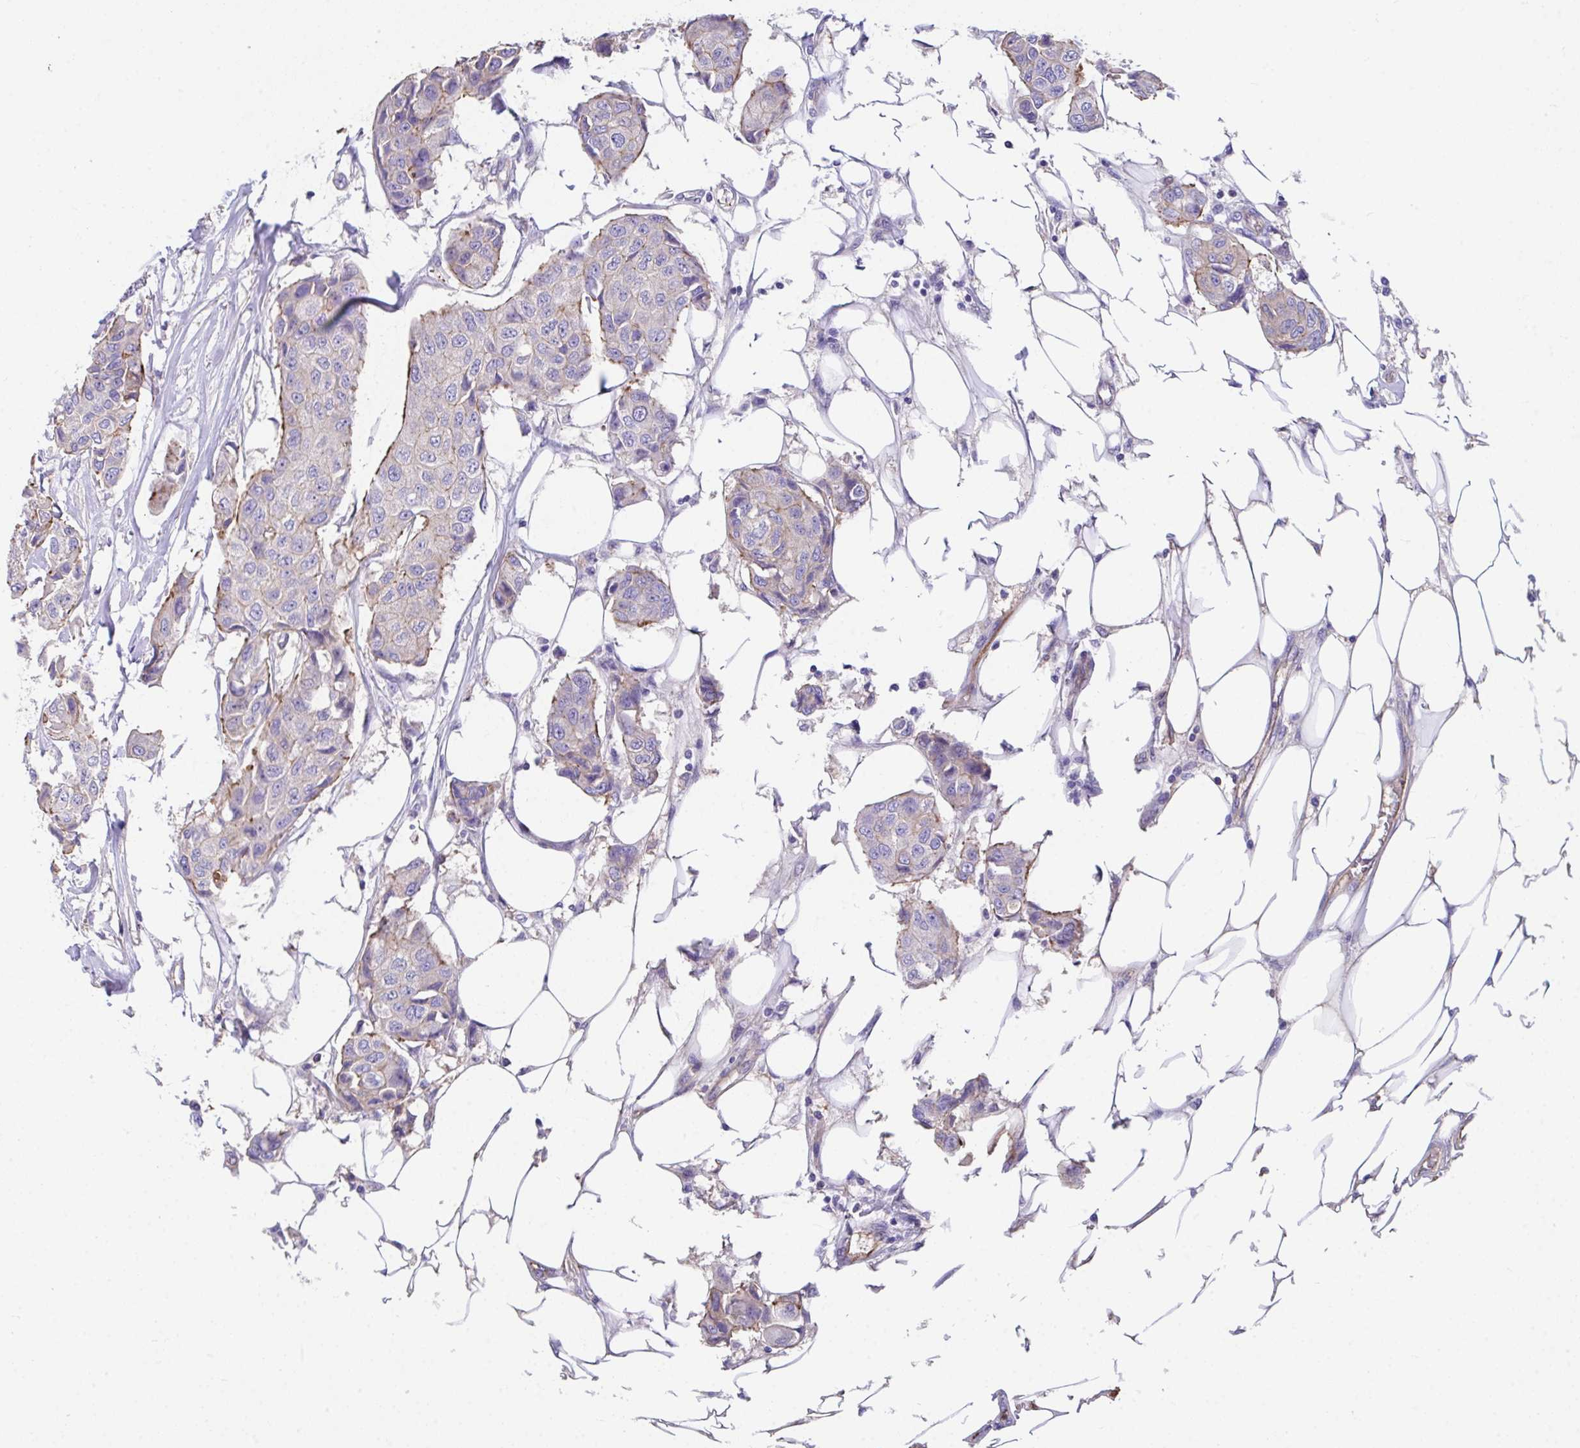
{"staining": {"intensity": "strong", "quantity": "<25%", "location": "cytoplasmic/membranous"}, "tissue": "breast cancer", "cell_type": "Tumor cells", "image_type": "cancer", "snomed": [{"axis": "morphology", "description": "Duct carcinoma"}, {"axis": "topography", "description": "Breast"}, {"axis": "topography", "description": "Lymph node"}], "caption": "The micrograph shows immunohistochemical staining of breast cancer (invasive ductal carcinoma). There is strong cytoplasmic/membranous positivity is appreciated in about <25% of tumor cells.", "gene": "ZNF813", "patient": {"sex": "female", "age": 80}}